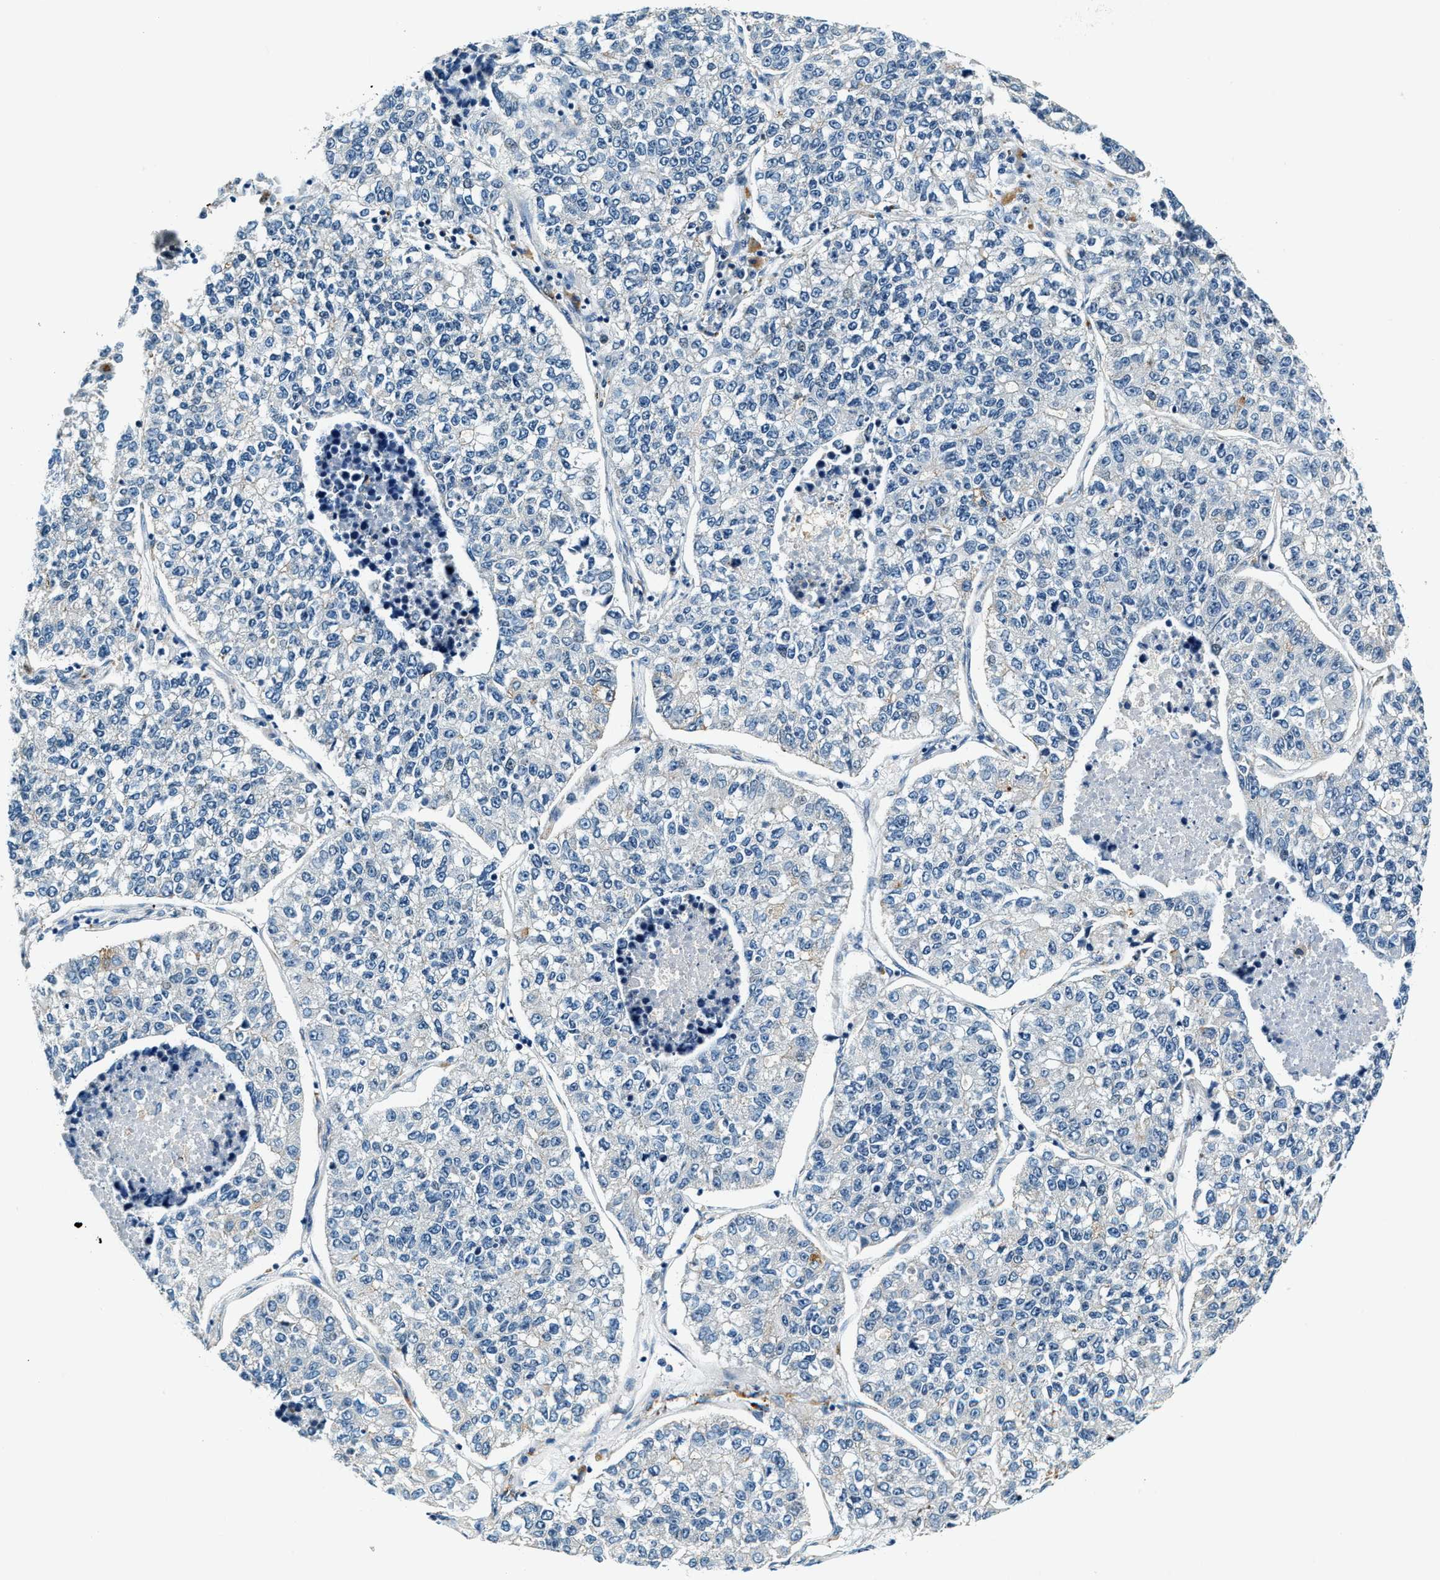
{"staining": {"intensity": "negative", "quantity": "none", "location": "none"}, "tissue": "lung cancer", "cell_type": "Tumor cells", "image_type": "cancer", "snomed": [{"axis": "morphology", "description": "Adenocarcinoma, NOS"}, {"axis": "topography", "description": "Lung"}], "caption": "Image shows no significant protein staining in tumor cells of lung cancer. Brightfield microscopy of immunohistochemistry (IHC) stained with DAB (3,3'-diaminobenzidine) (brown) and hematoxylin (blue), captured at high magnification.", "gene": "C2orf66", "patient": {"sex": "male", "age": 49}}